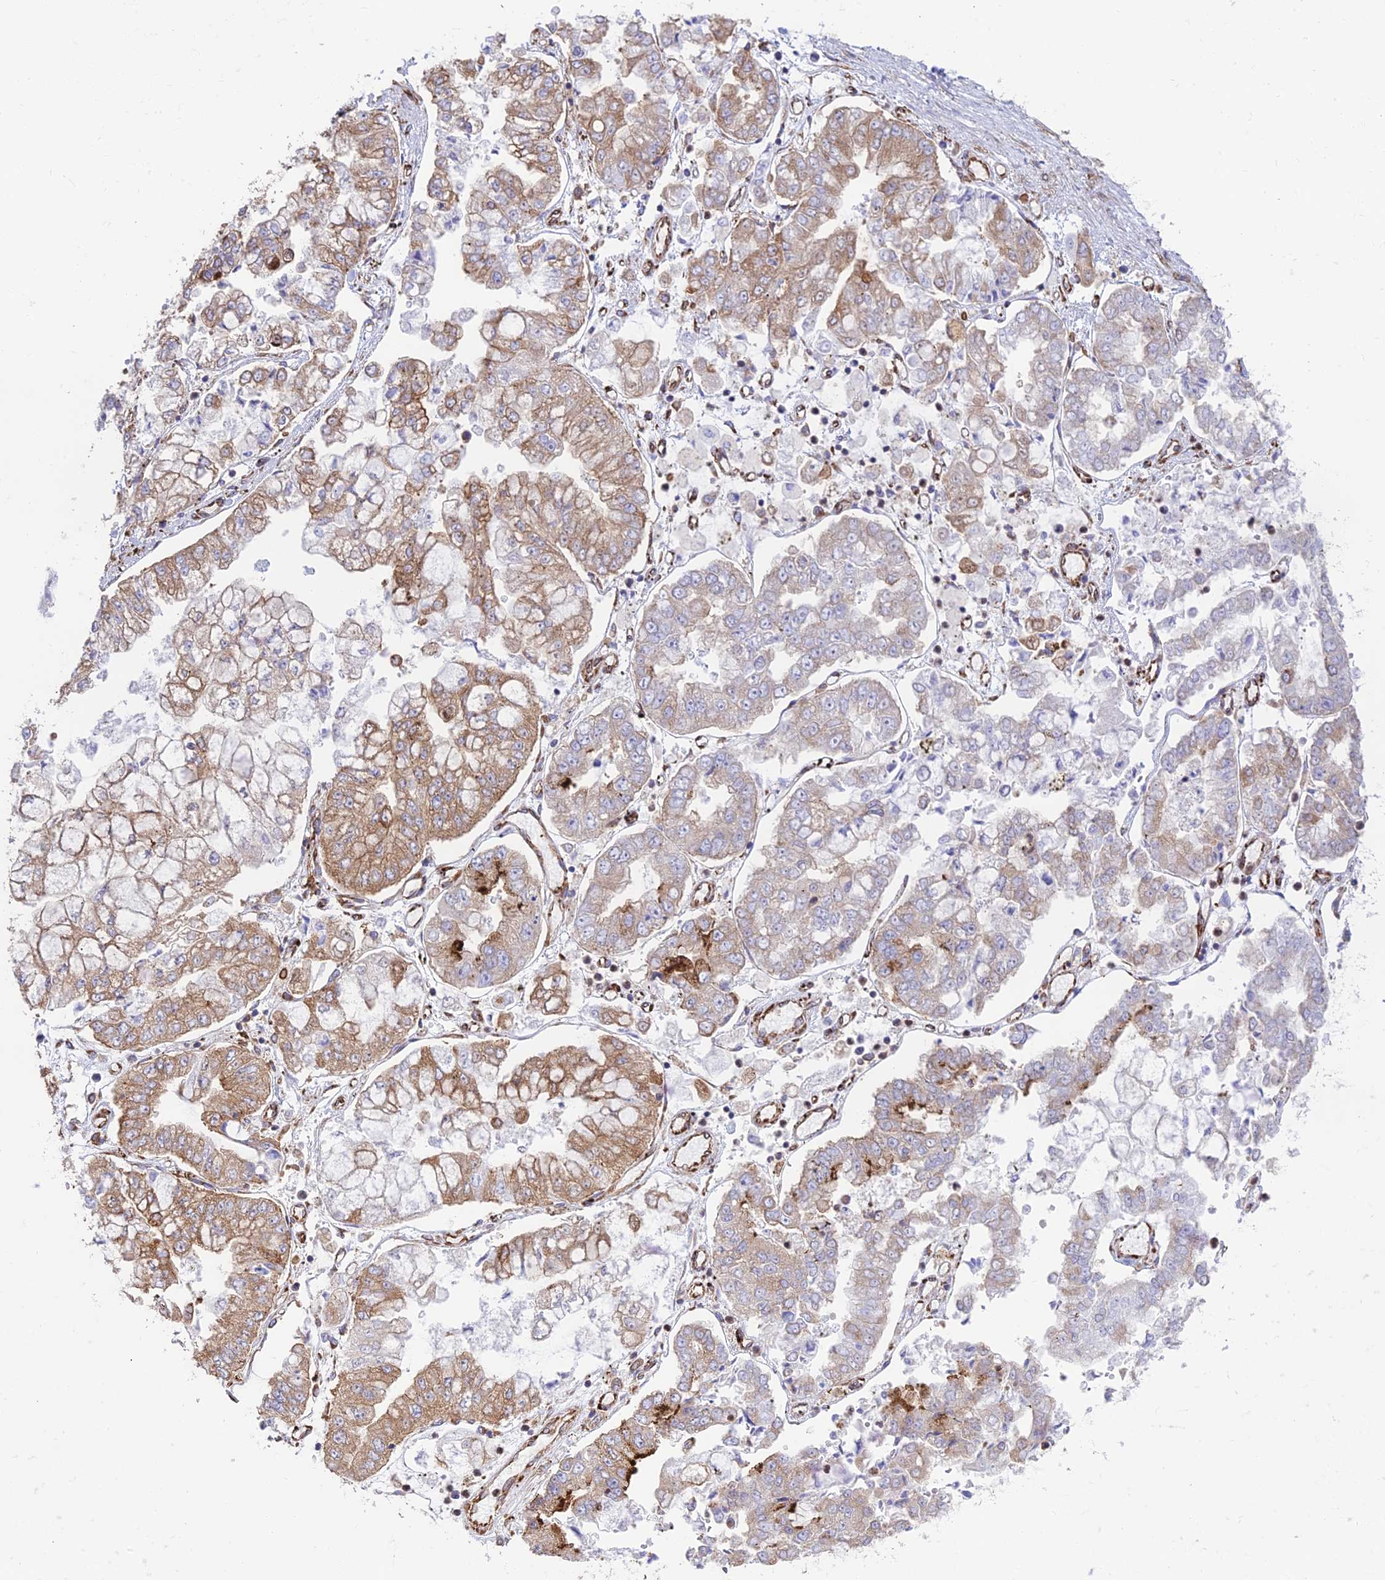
{"staining": {"intensity": "moderate", "quantity": "25%-75%", "location": "cytoplasmic/membranous"}, "tissue": "stomach cancer", "cell_type": "Tumor cells", "image_type": "cancer", "snomed": [{"axis": "morphology", "description": "Adenocarcinoma, NOS"}, {"axis": "topography", "description": "Stomach"}], "caption": "There is medium levels of moderate cytoplasmic/membranous positivity in tumor cells of stomach cancer (adenocarcinoma), as demonstrated by immunohistochemical staining (brown color).", "gene": "CCDC69", "patient": {"sex": "male", "age": 76}}